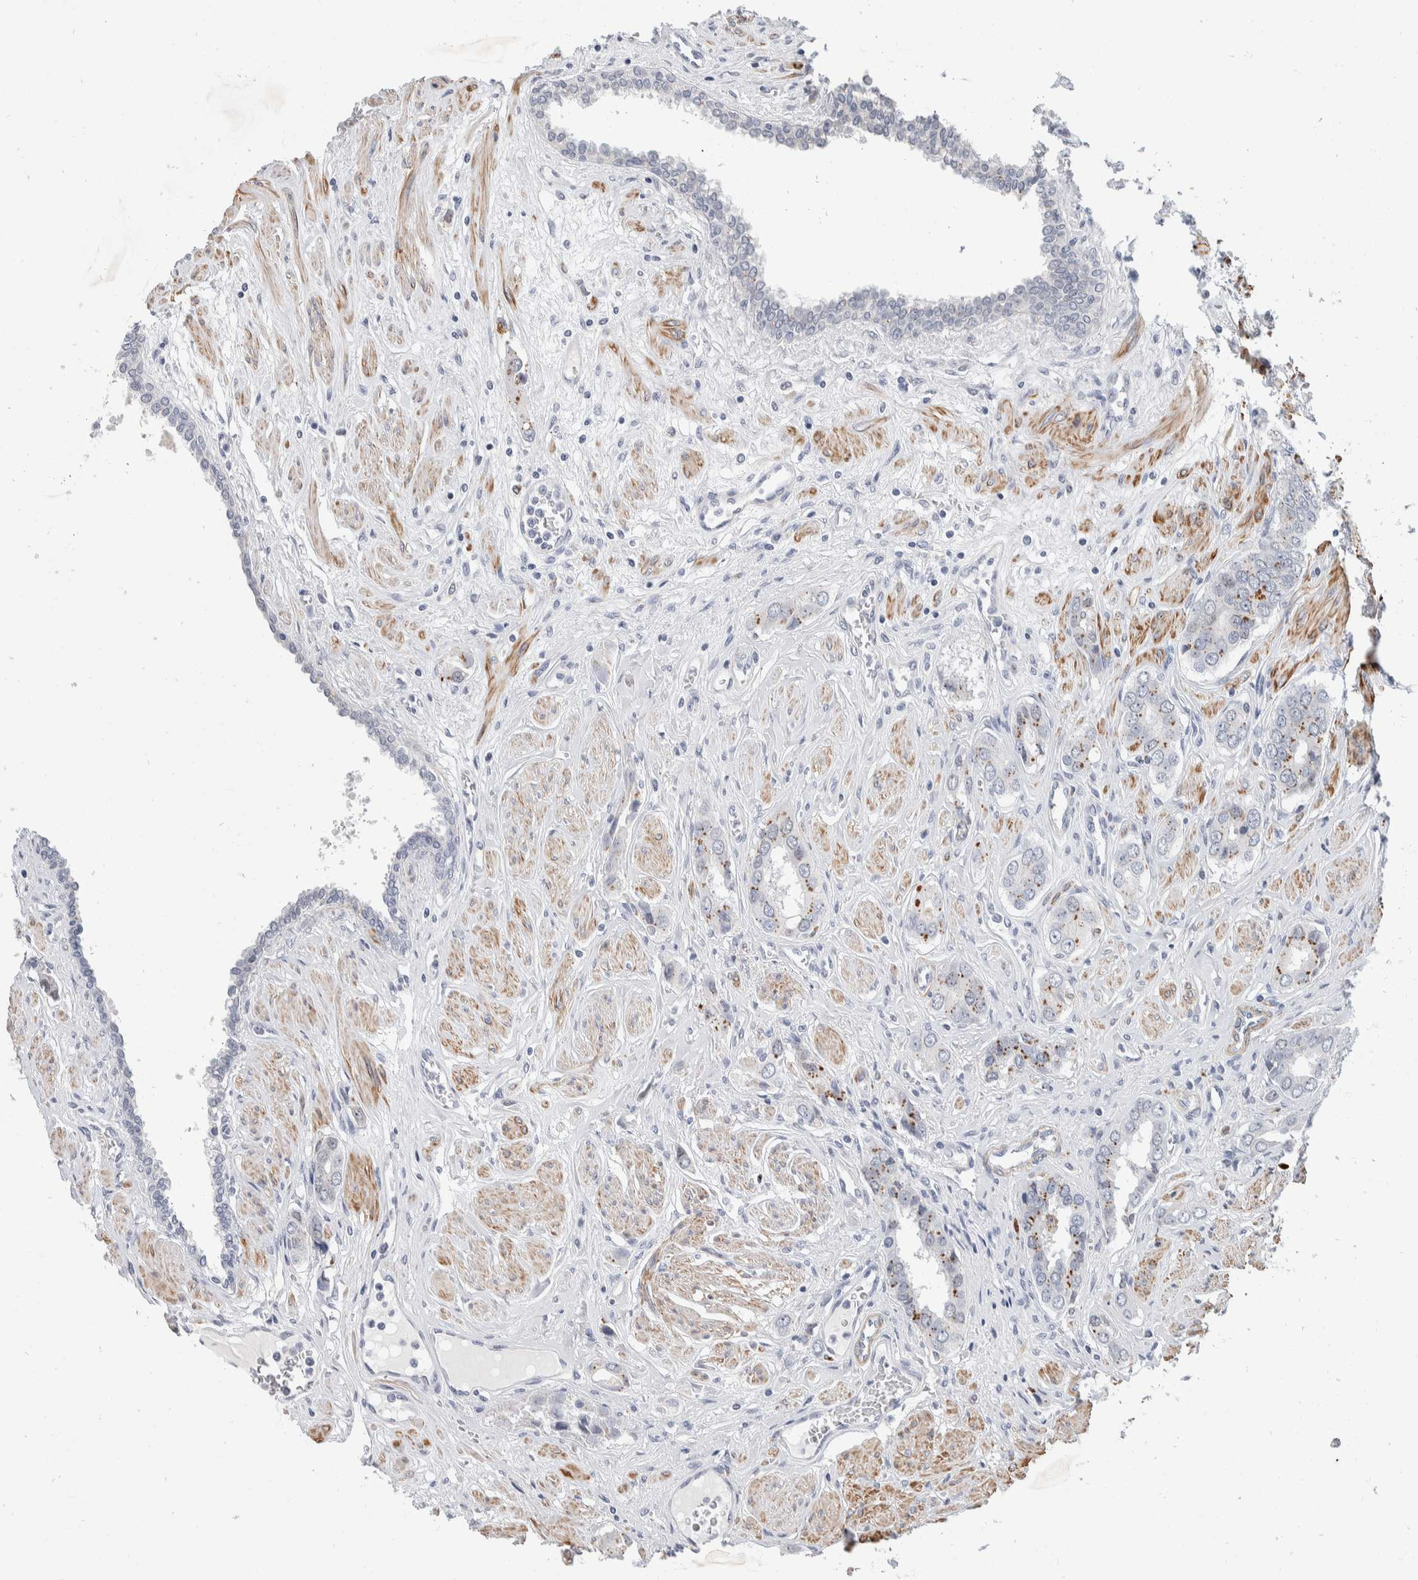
{"staining": {"intensity": "moderate", "quantity": "25%-75%", "location": "cytoplasmic/membranous"}, "tissue": "prostate cancer", "cell_type": "Tumor cells", "image_type": "cancer", "snomed": [{"axis": "morphology", "description": "Adenocarcinoma, High grade"}, {"axis": "topography", "description": "Prostate"}], "caption": "Prostate cancer tissue displays moderate cytoplasmic/membranous positivity in about 25%-75% of tumor cells, visualized by immunohistochemistry.", "gene": "CATSPERD", "patient": {"sex": "male", "age": 52}}